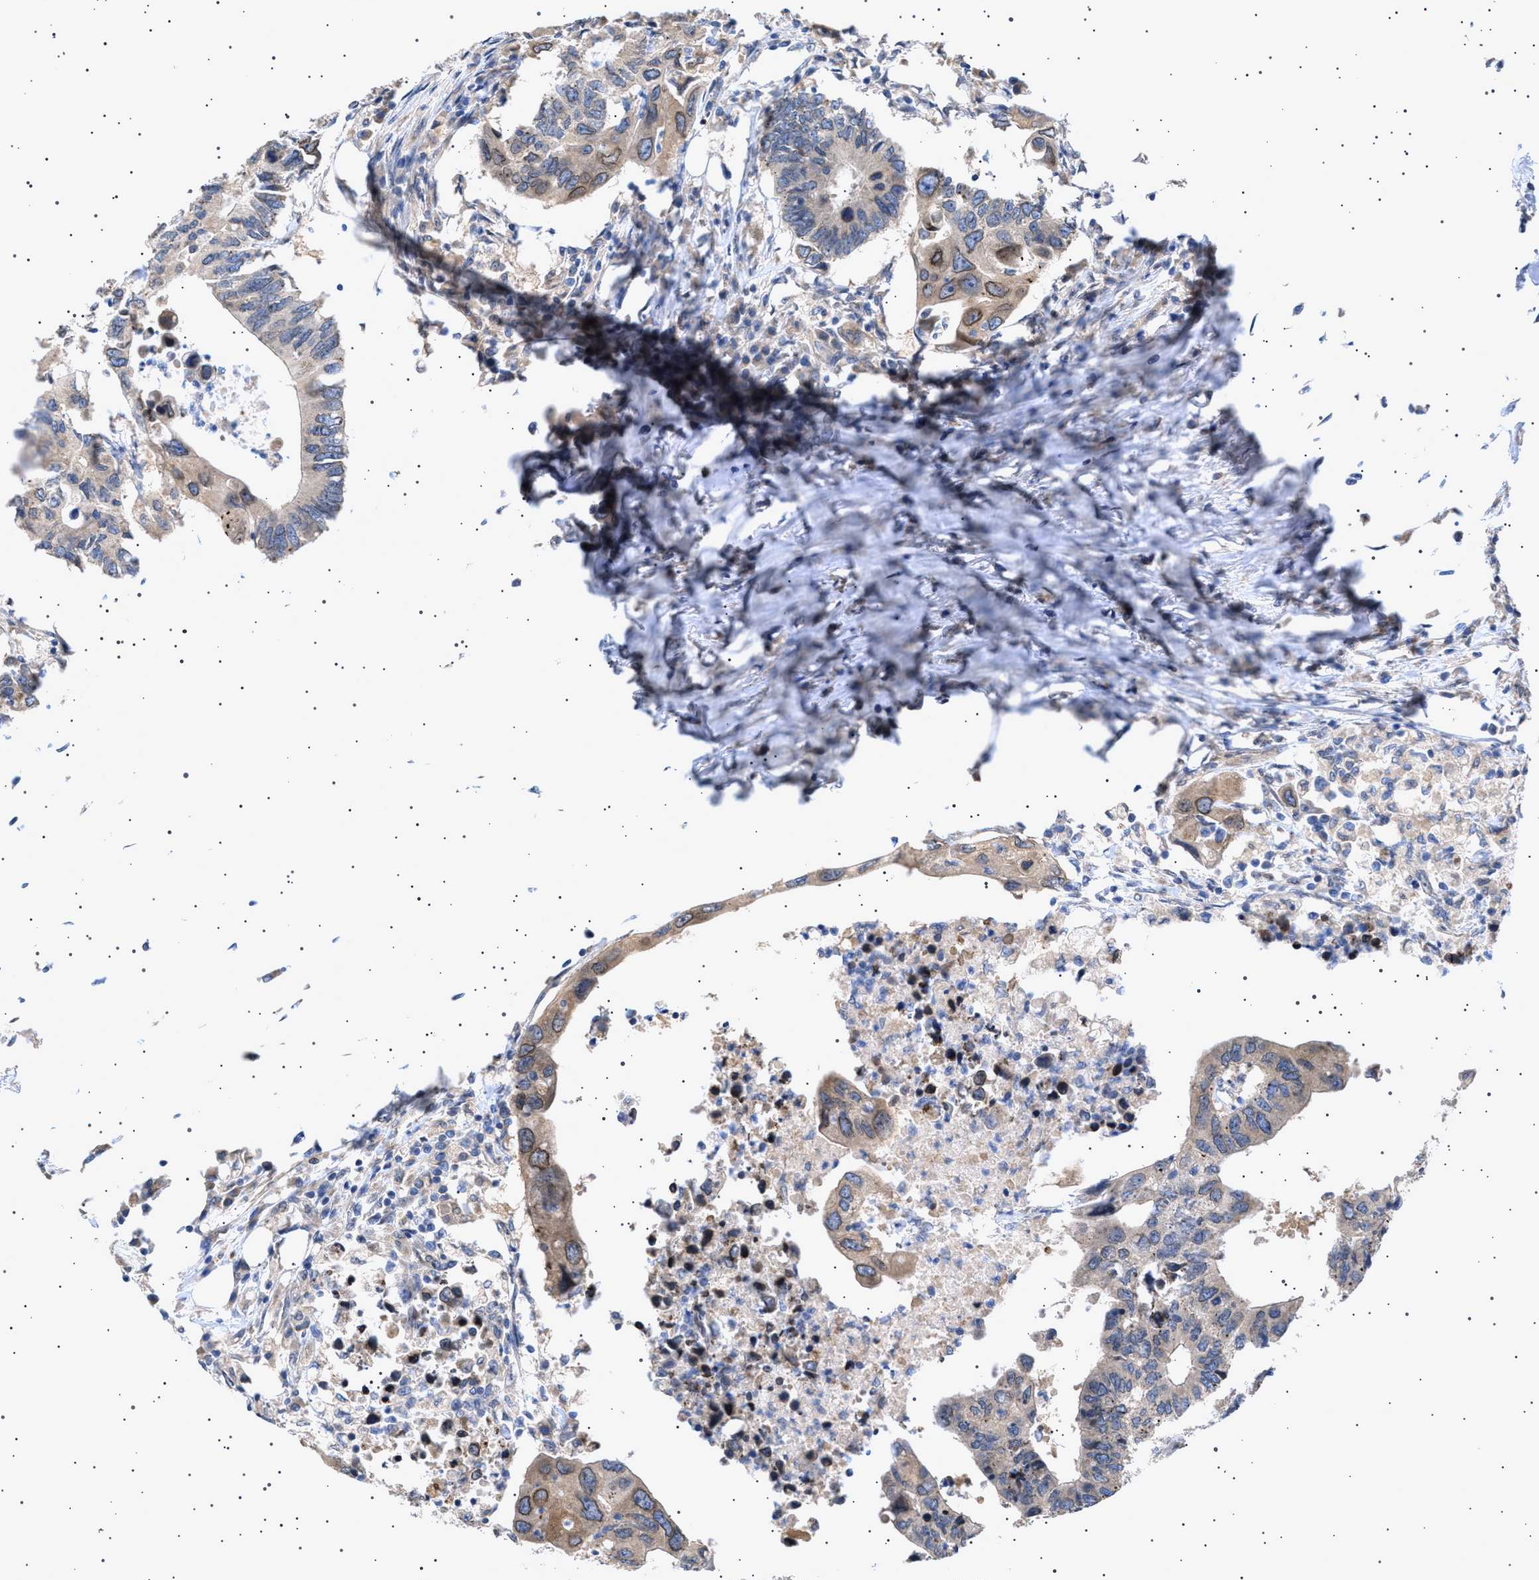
{"staining": {"intensity": "moderate", "quantity": "25%-75%", "location": "cytoplasmic/membranous,nuclear"}, "tissue": "colorectal cancer", "cell_type": "Tumor cells", "image_type": "cancer", "snomed": [{"axis": "morphology", "description": "Adenocarcinoma, NOS"}, {"axis": "topography", "description": "Colon"}], "caption": "Immunohistochemistry (DAB (3,3'-diaminobenzidine)) staining of colorectal cancer (adenocarcinoma) reveals moderate cytoplasmic/membranous and nuclear protein staining in approximately 25%-75% of tumor cells.", "gene": "NUP93", "patient": {"sex": "male", "age": 71}}